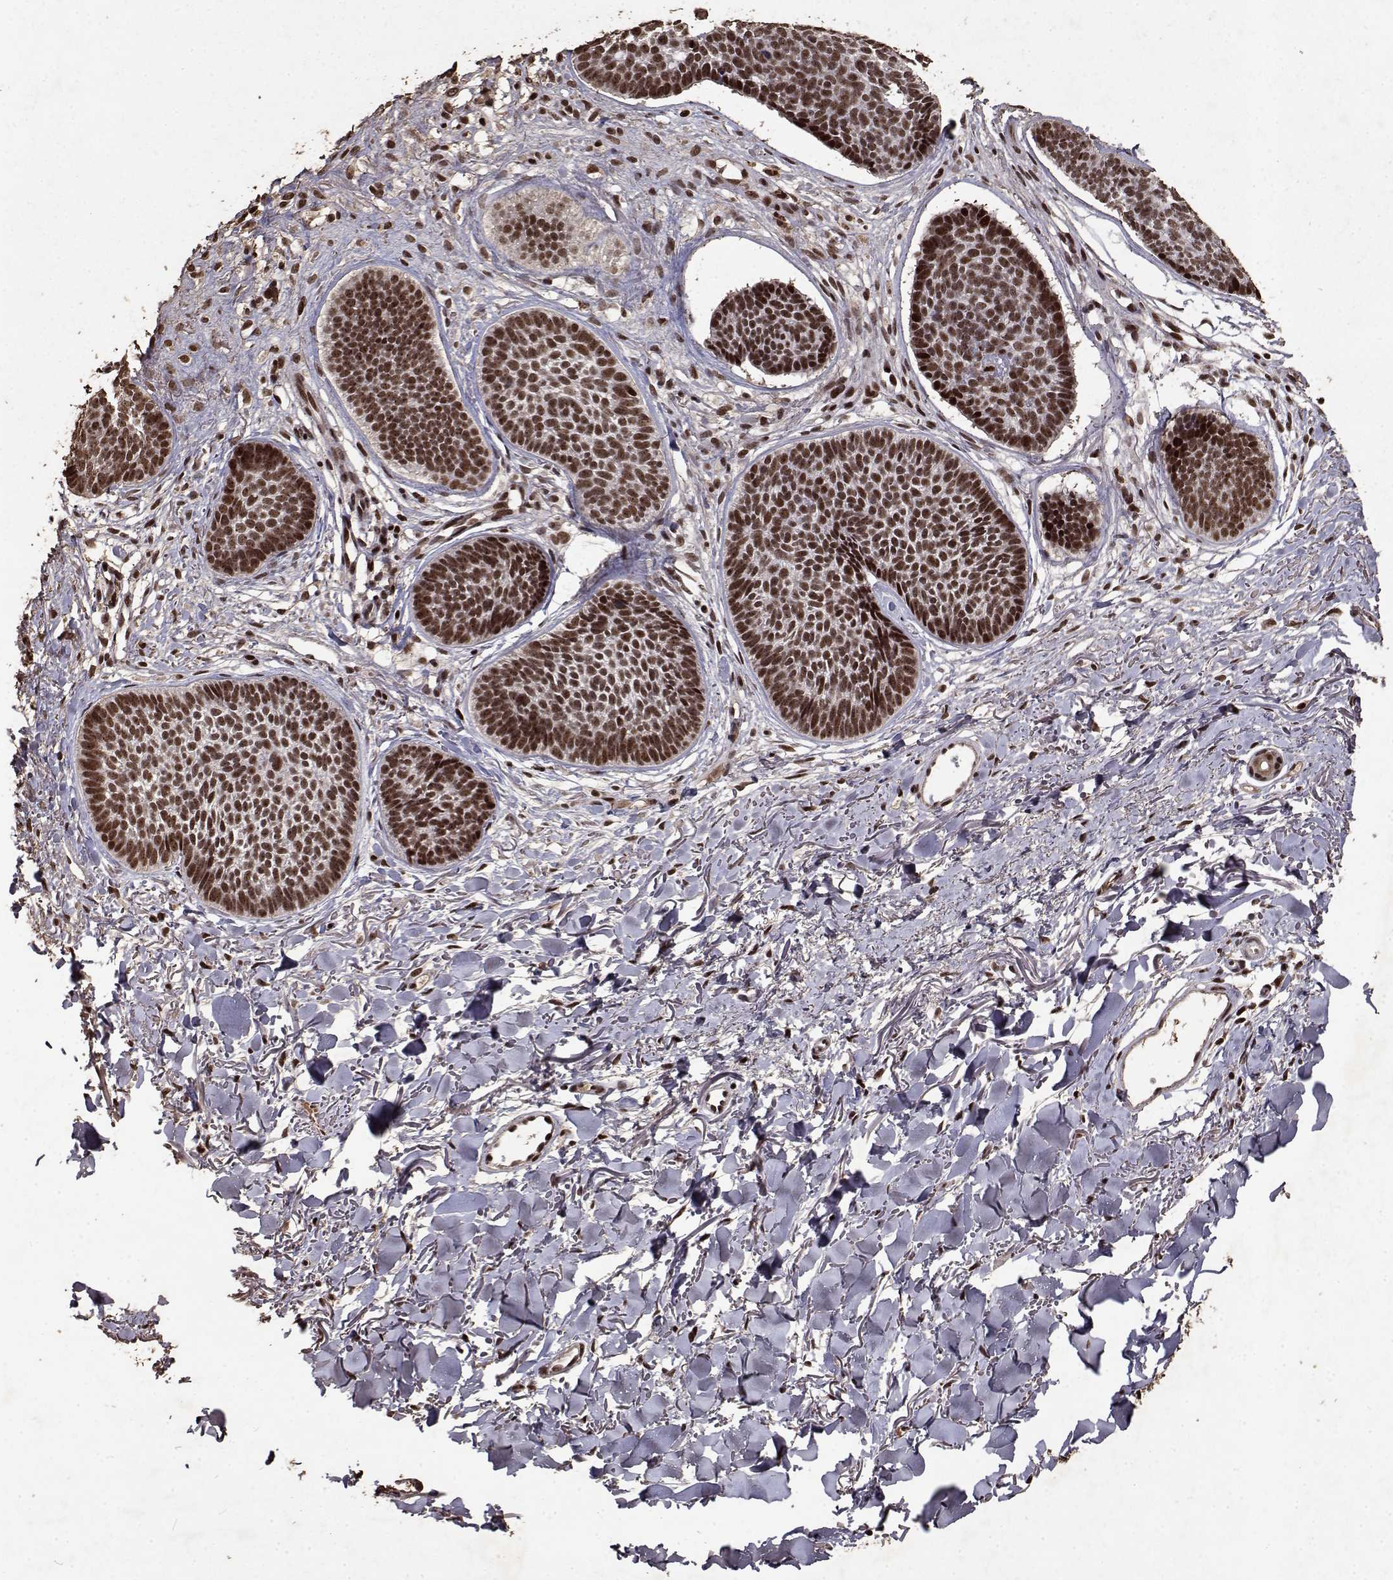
{"staining": {"intensity": "strong", "quantity": ">75%", "location": "nuclear"}, "tissue": "skin cancer", "cell_type": "Tumor cells", "image_type": "cancer", "snomed": [{"axis": "morphology", "description": "Basal cell carcinoma"}, {"axis": "topography", "description": "Skin"}, {"axis": "topography", "description": "Skin of neck"}, {"axis": "topography", "description": "Skin of shoulder"}, {"axis": "topography", "description": "Skin of back"}], "caption": "This image reveals immunohistochemistry (IHC) staining of human basal cell carcinoma (skin), with high strong nuclear expression in approximately >75% of tumor cells.", "gene": "TOE1", "patient": {"sex": "male", "age": 80}}